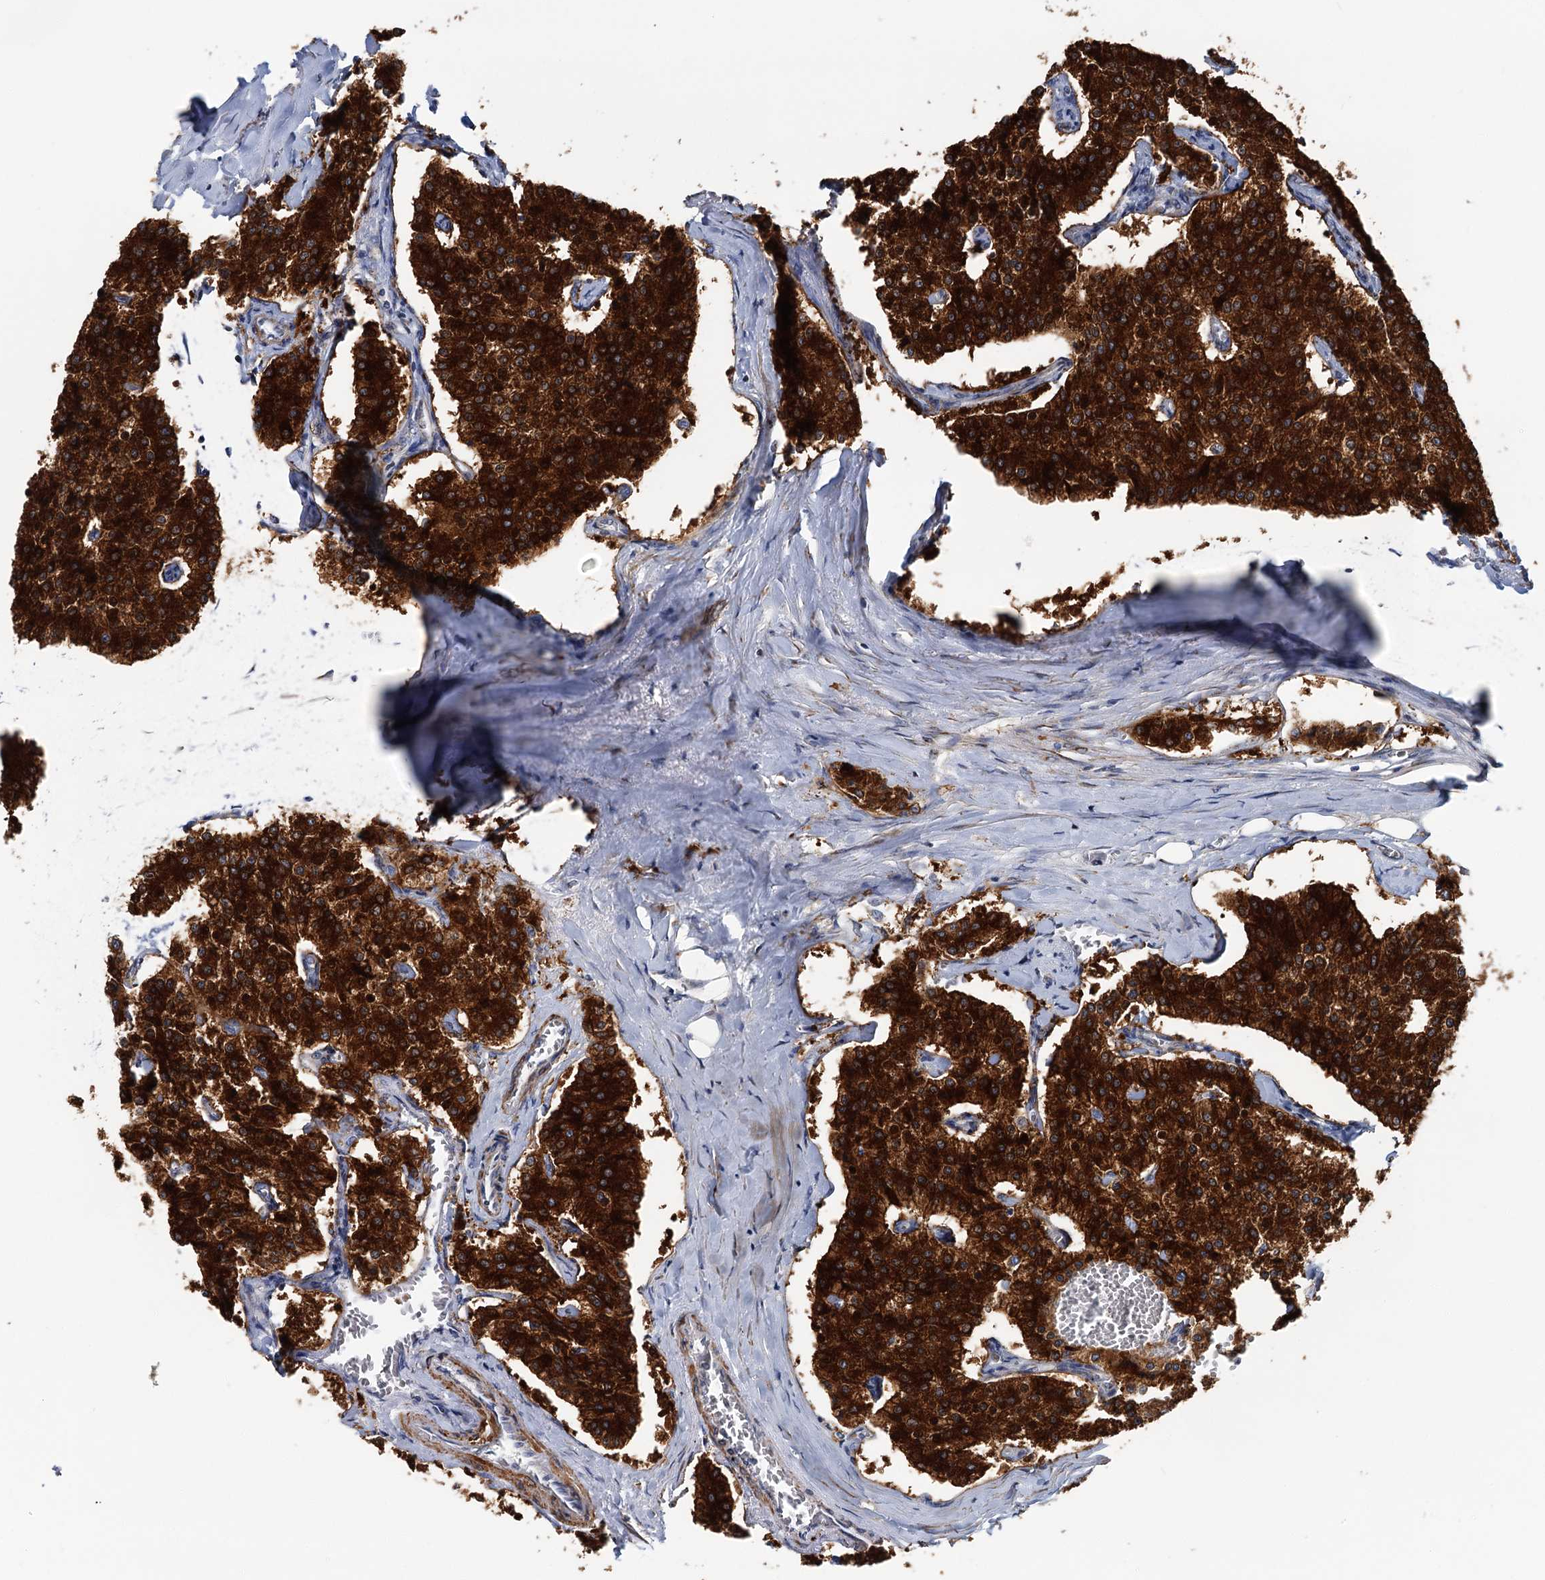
{"staining": {"intensity": "strong", "quantity": ">75%", "location": "cytoplasmic/membranous"}, "tissue": "carcinoid", "cell_type": "Tumor cells", "image_type": "cancer", "snomed": [{"axis": "morphology", "description": "Carcinoid, malignant, NOS"}, {"axis": "topography", "description": "Colon"}], "caption": "Immunohistochemical staining of human malignant carcinoid displays high levels of strong cytoplasmic/membranous protein positivity in about >75% of tumor cells.", "gene": "BET1L", "patient": {"sex": "female", "age": 52}}